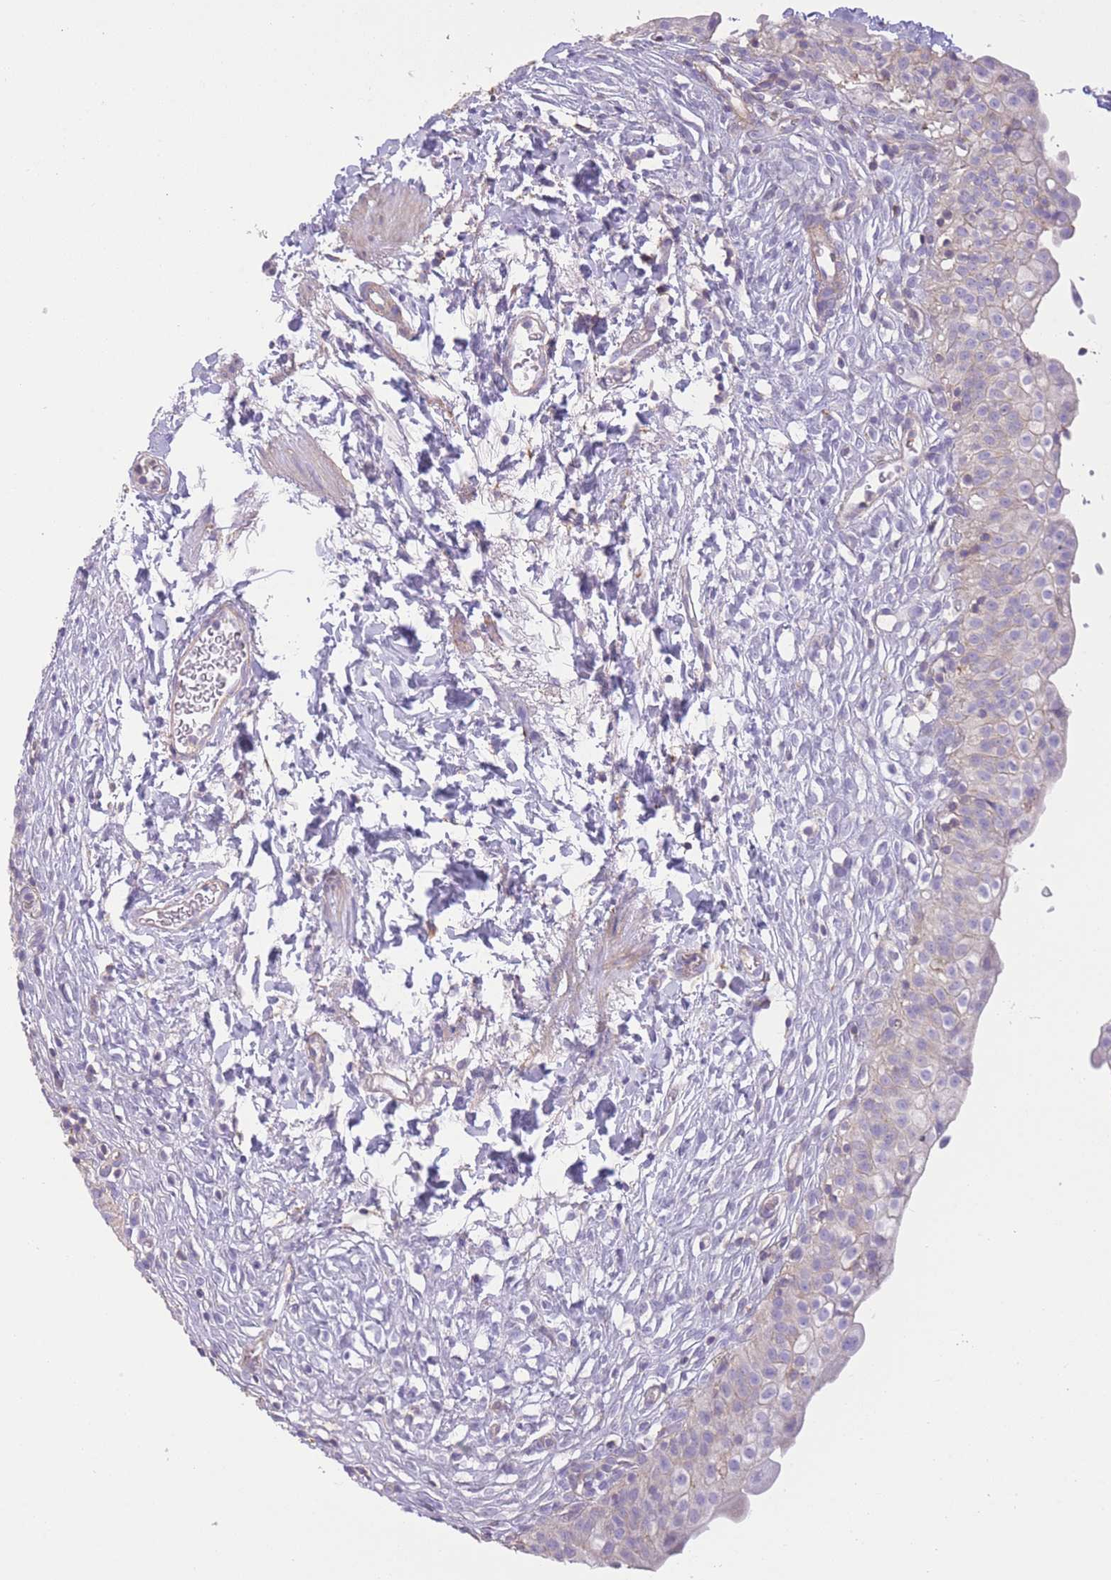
{"staining": {"intensity": "weak", "quantity": "<25%", "location": "cytoplasmic/membranous"}, "tissue": "urinary bladder", "cell_type": "Urothelial cells", "image_type": "normal", "snomed": [{"axis": "morphology", "description": "Normal tissue, NOS"}, {"axis": "topography", "description": "Urinary bladder"}], "caption": "Immunohistochemical staining of benign human urinary bladder reveals no significant positivity in urothelial cells. The staining is performed using DAB brown chromogen with nuclei counter-stained in using hematoxylin.", "gene": "PDHA1", "patient": {"sex": "male", "age": 55}}